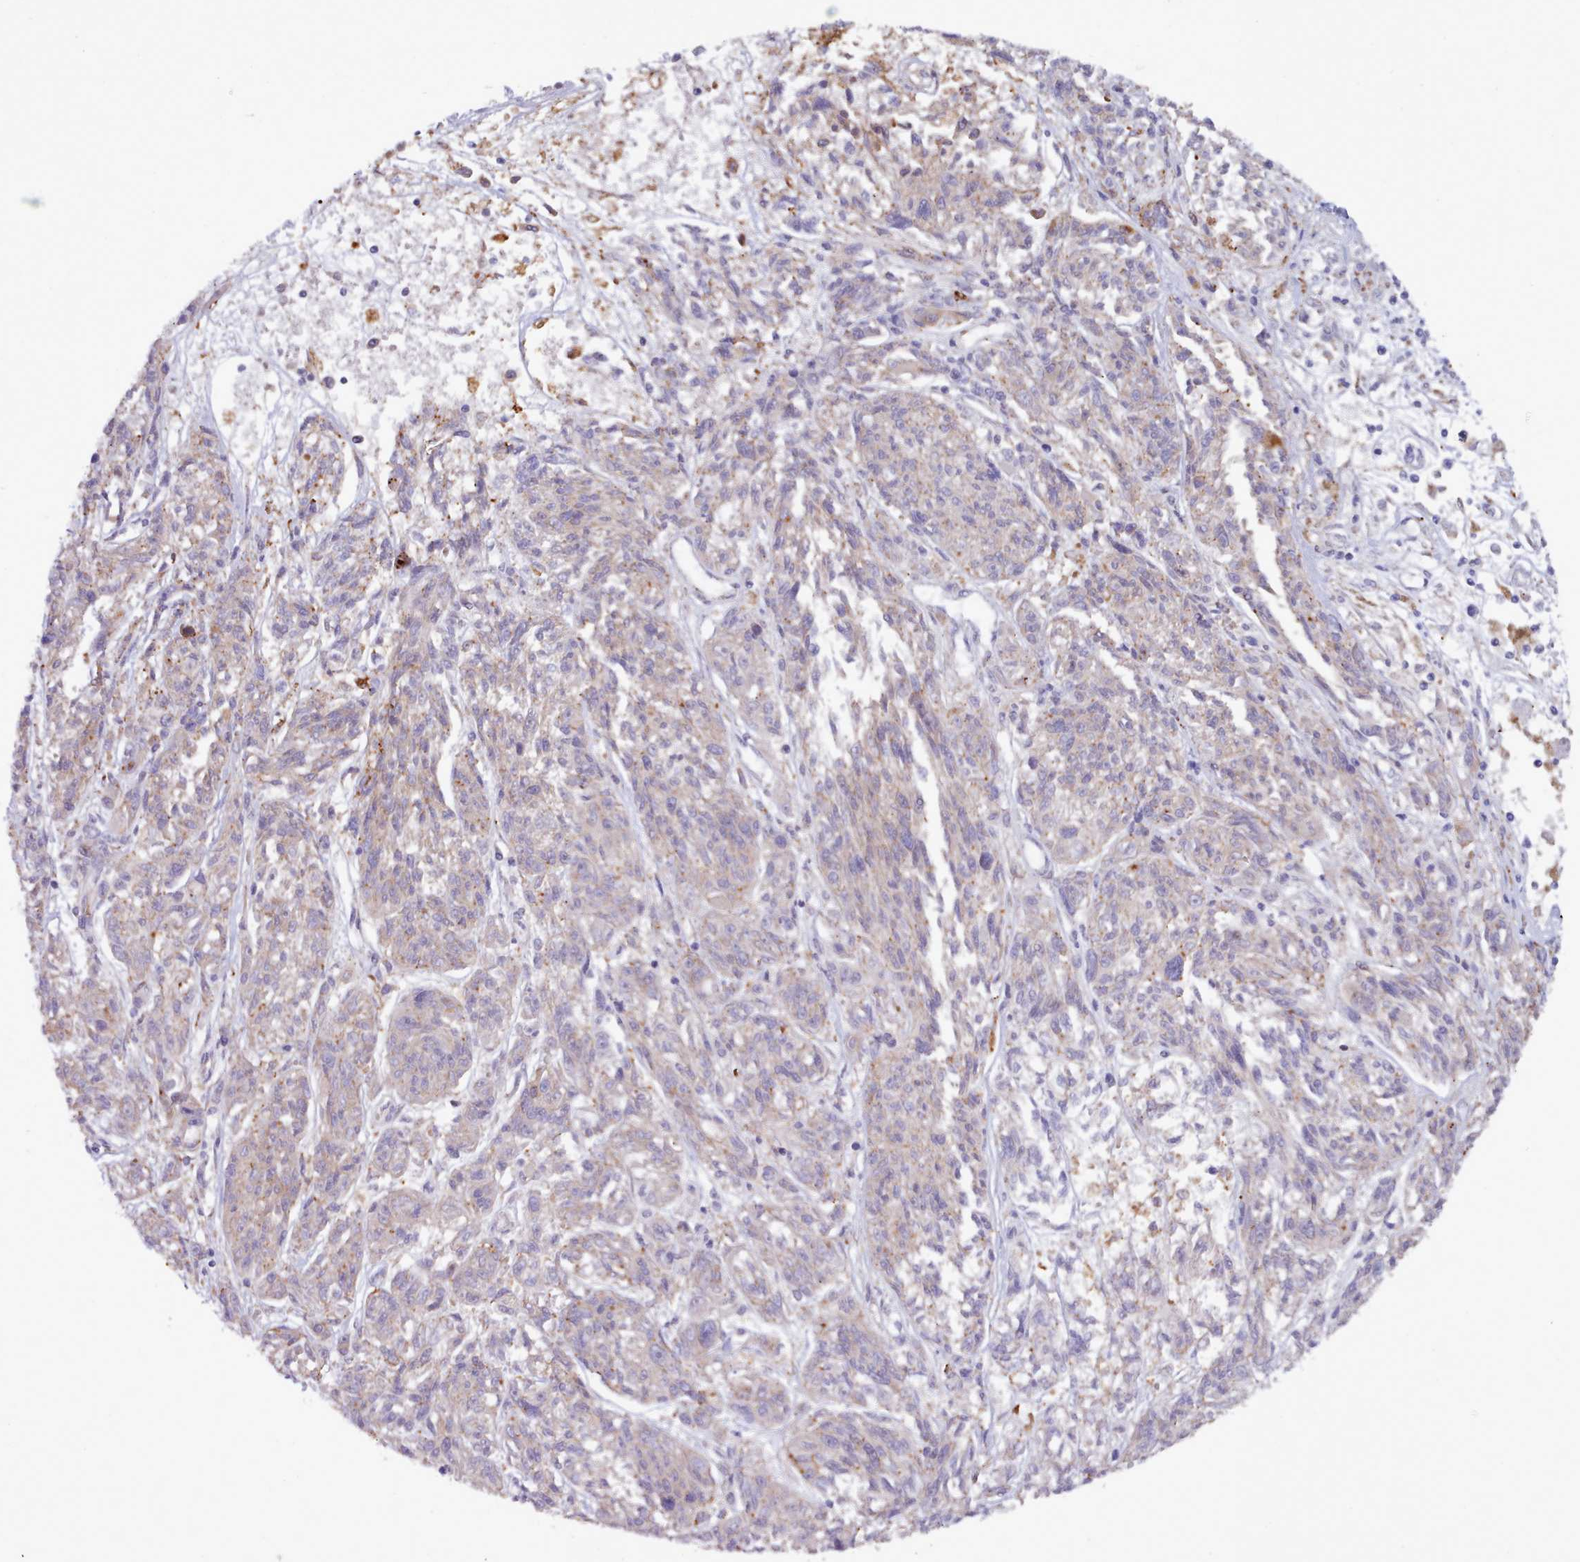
{"staining": {"intensity": "negative", "quantity": "none", "location": "none"}, "tissue": "melanoma", "cell_type": "Tumor cells", "image_type": "cancer", "snomed": [{"axis": "morphology", "description": "Malignant melanoma, NOS"}, {"axis": "topography", "description": "Skin"}], "caption": "DAB (3,3'-diaminobenzidine) immunohistochemical staining of malignant melanoma demonstrates no significant positivity in tumor cells.", "gene": "TRIM26", "patient": {"sex": "male", "age": 53}}